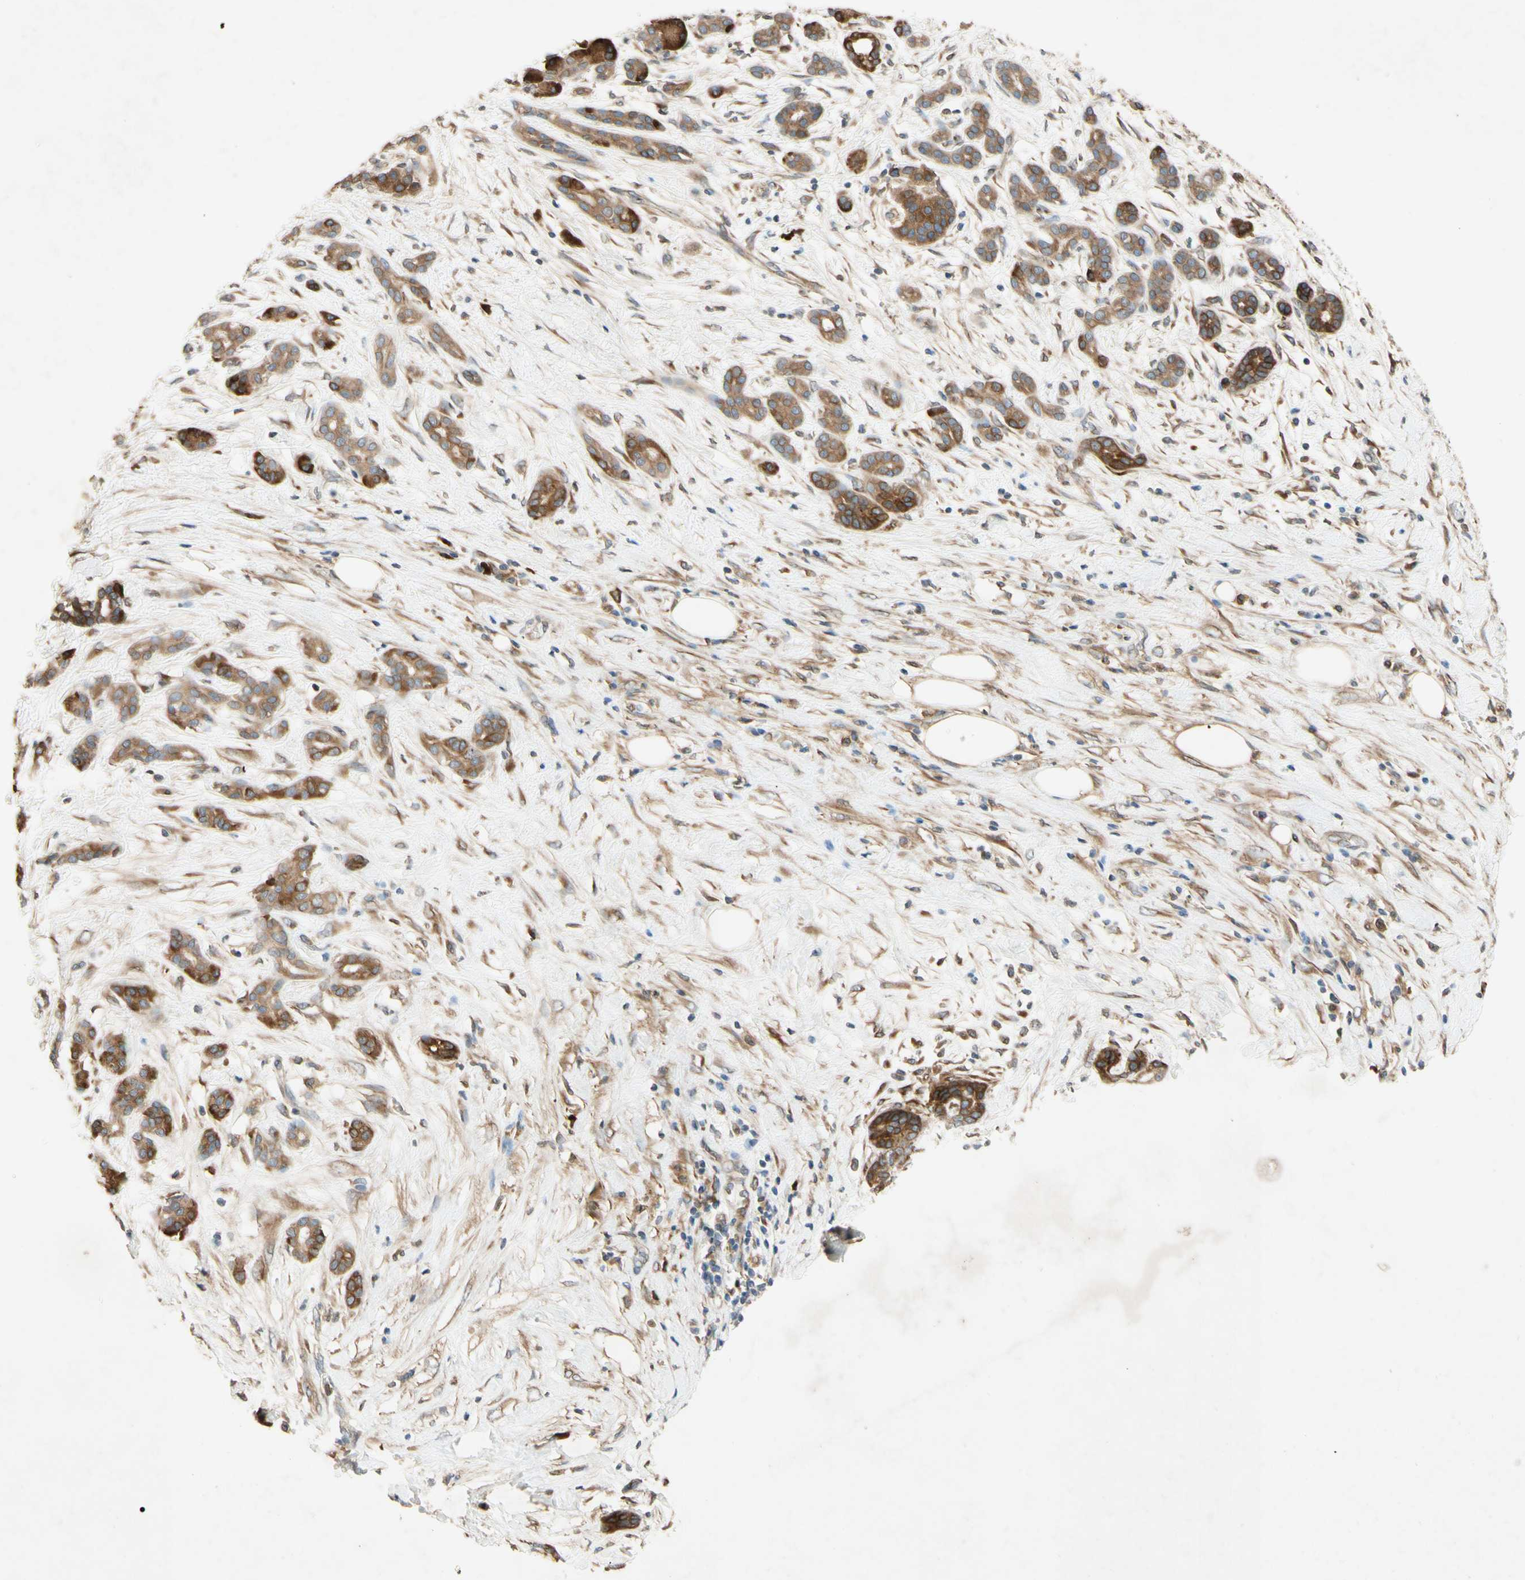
{"staining": {"intensity": "moderate", "quantity": "25%-75%", "location": "cytoplasmic/membranous,nuclear"}, "tissue": "pancreatic cancer", "cell_type": "Tumor cells", "image_type": "cancer", "snomed": [{"axis": "morphology", "description": "Adenocarcinoma, NOS"}, {"axis": "topography", "description": "Pancreas"}], "caption": "Moderate cytoplasmic/membranous and nuclear protein positivity is identified in approximately 25%-75% of tumor cells in pancreatic adenocarcinoma.", "gene": "PTPRU", "patient": {"sex": "male", "age": 41}}